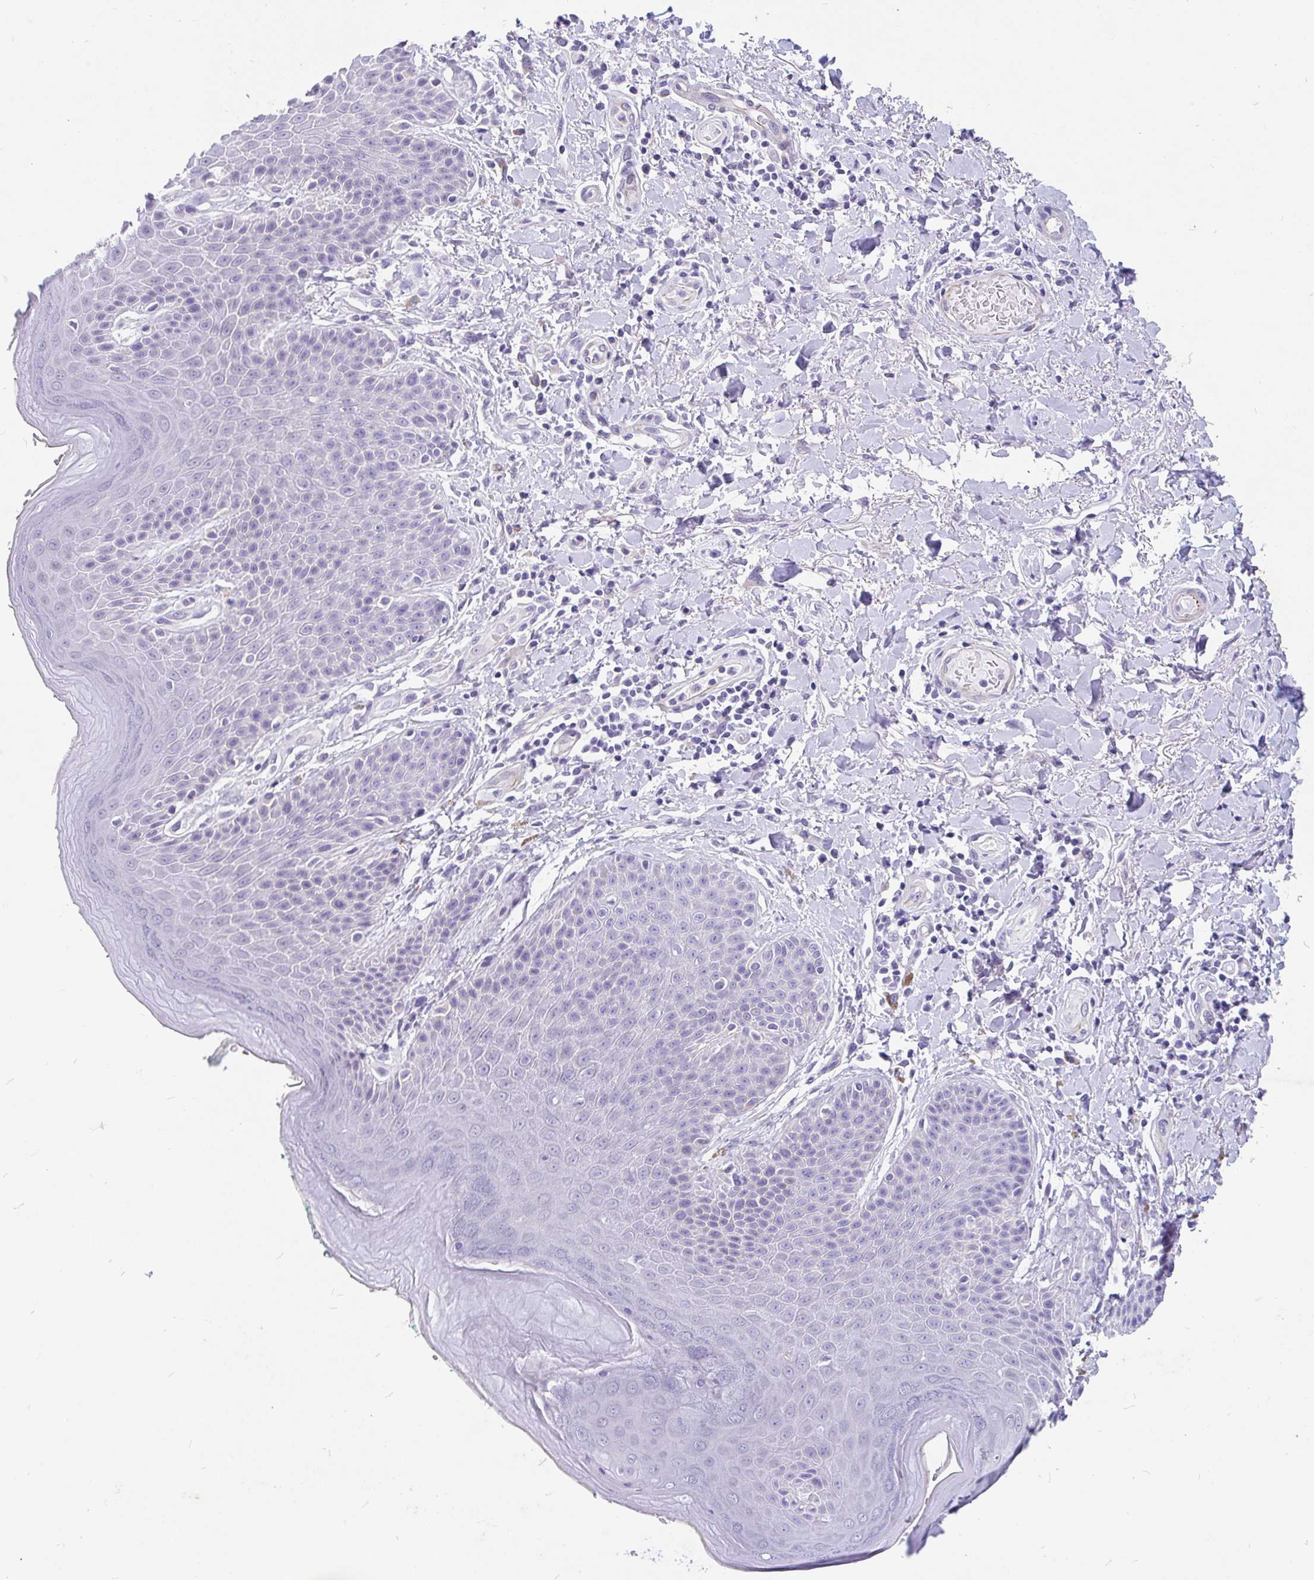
{"staining": {"intensity": "negative", "quantity": "none", "location": "none"}, "tissue": "skin", "cell_type": "Epidermal cells", "image_type": "normal", "snomed": [{"axis": "morphology", "description": "Normal tissue, NOS"}, {"axis": "topography", "description": "Peripheral nerve tissue"}], "caption": "Protein analysis of normal skin exhibits no significant staining in epidermal cells. The staining was performed using DAB to visualize the protein expression in brown, while the nuclei were stained in blue with hematoxylin (Magnification: 20x).", "gene": "EML5", "patient": {"sex": "male", "age": 51}}